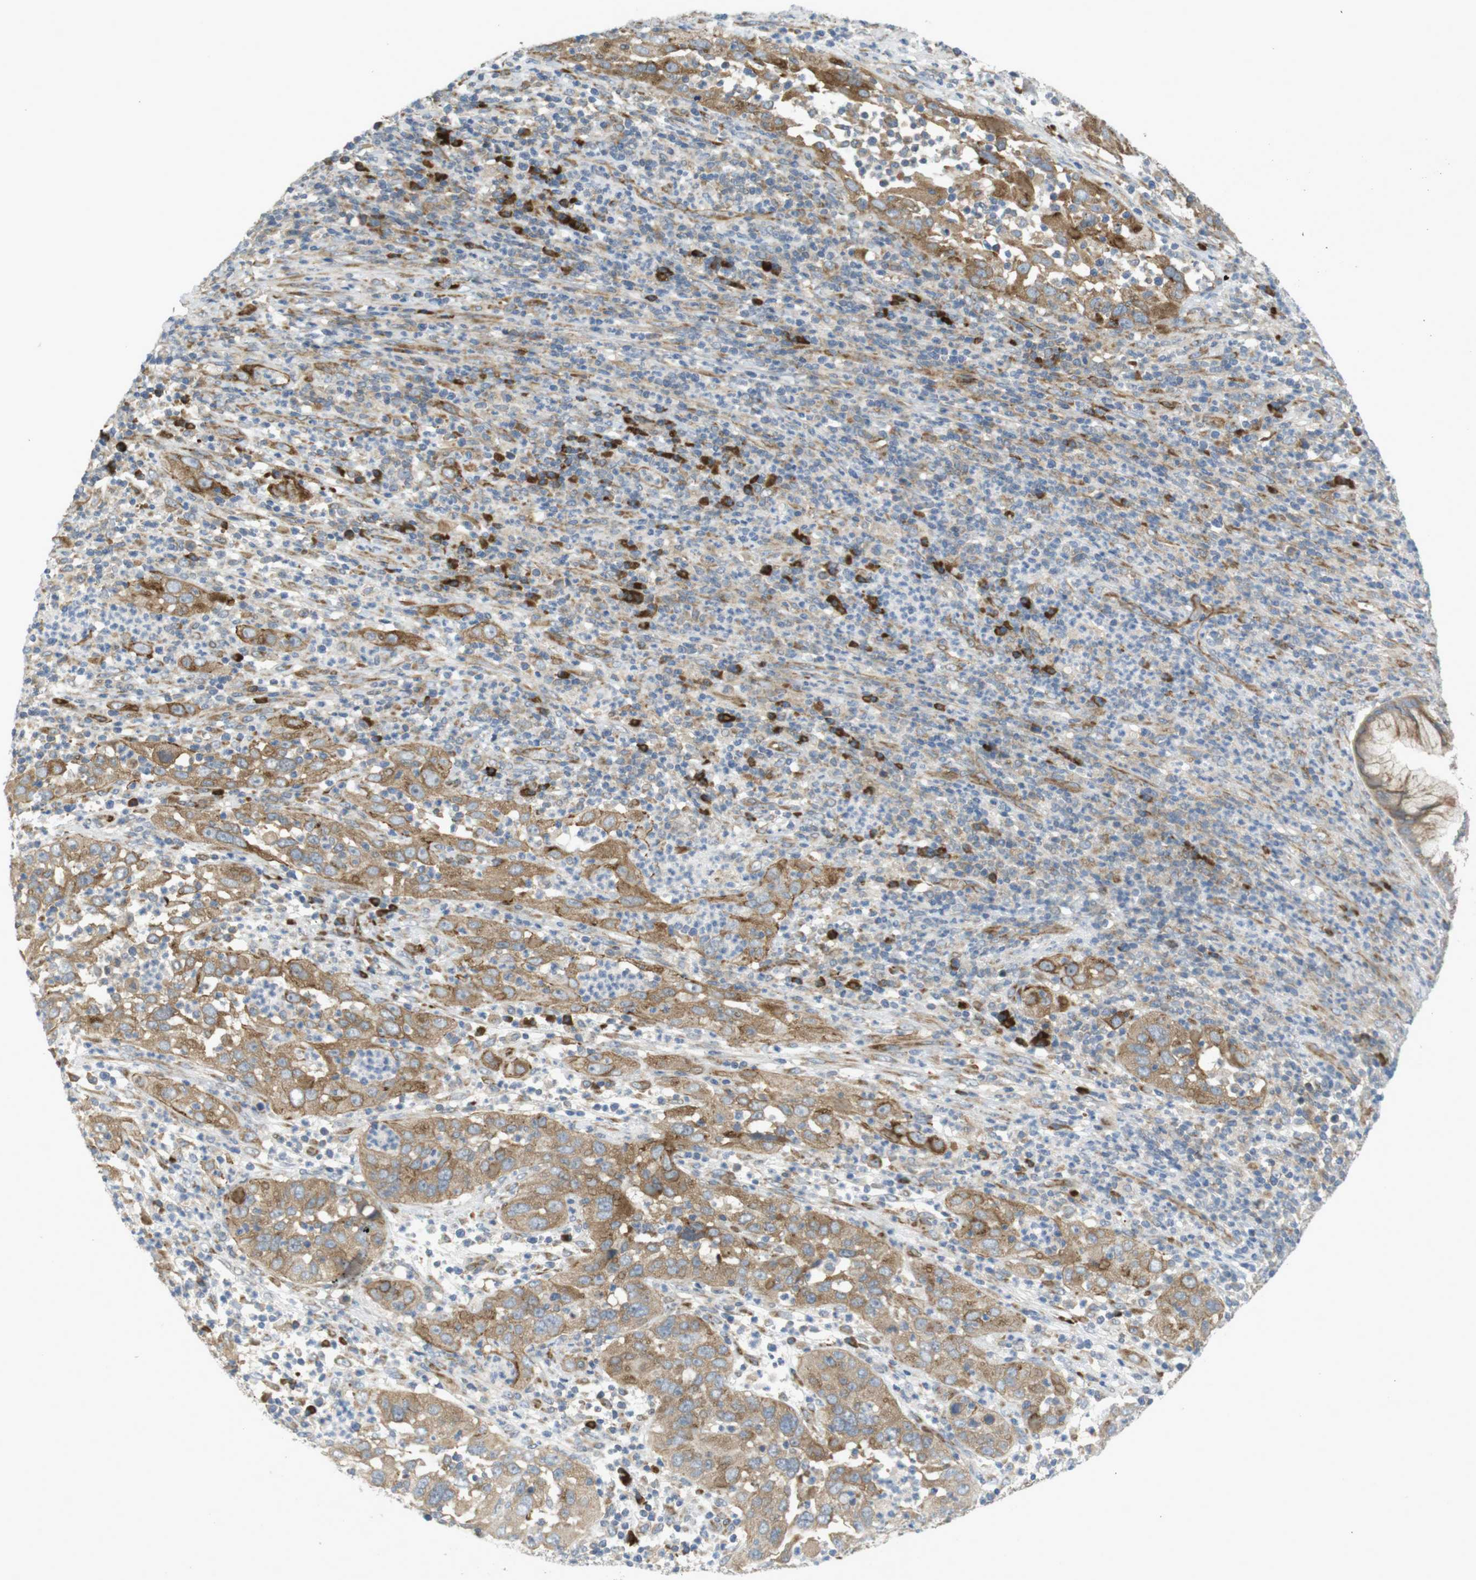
{"staining": {"intensity": "moderate", "quantity": ">75%", "location": "cytoplasmic/membranous"}, "tissue": "cervical cancer", "cell_type": "Tumor cells", "image_type": "cancer", "snomed": [{"axis": "morphology", "description": "Squamous cell carcinoma, NOS"}, {"axis": "topography", "description": "Cervix"}], "caption": "Immunohistochemistry (DAB (3,3'-diaminobenzidine)) staining of cervical squamous cell carcinoma reveals moderate cytoplasmic/membranous protein expression in about >75% of tumor cells. (DAB (3,3'-diaminobenzidine) IHC with brightfield microscopy, high magnification).", "gene": "GJC3", "patient": {"sex": "female", "age": 32}}